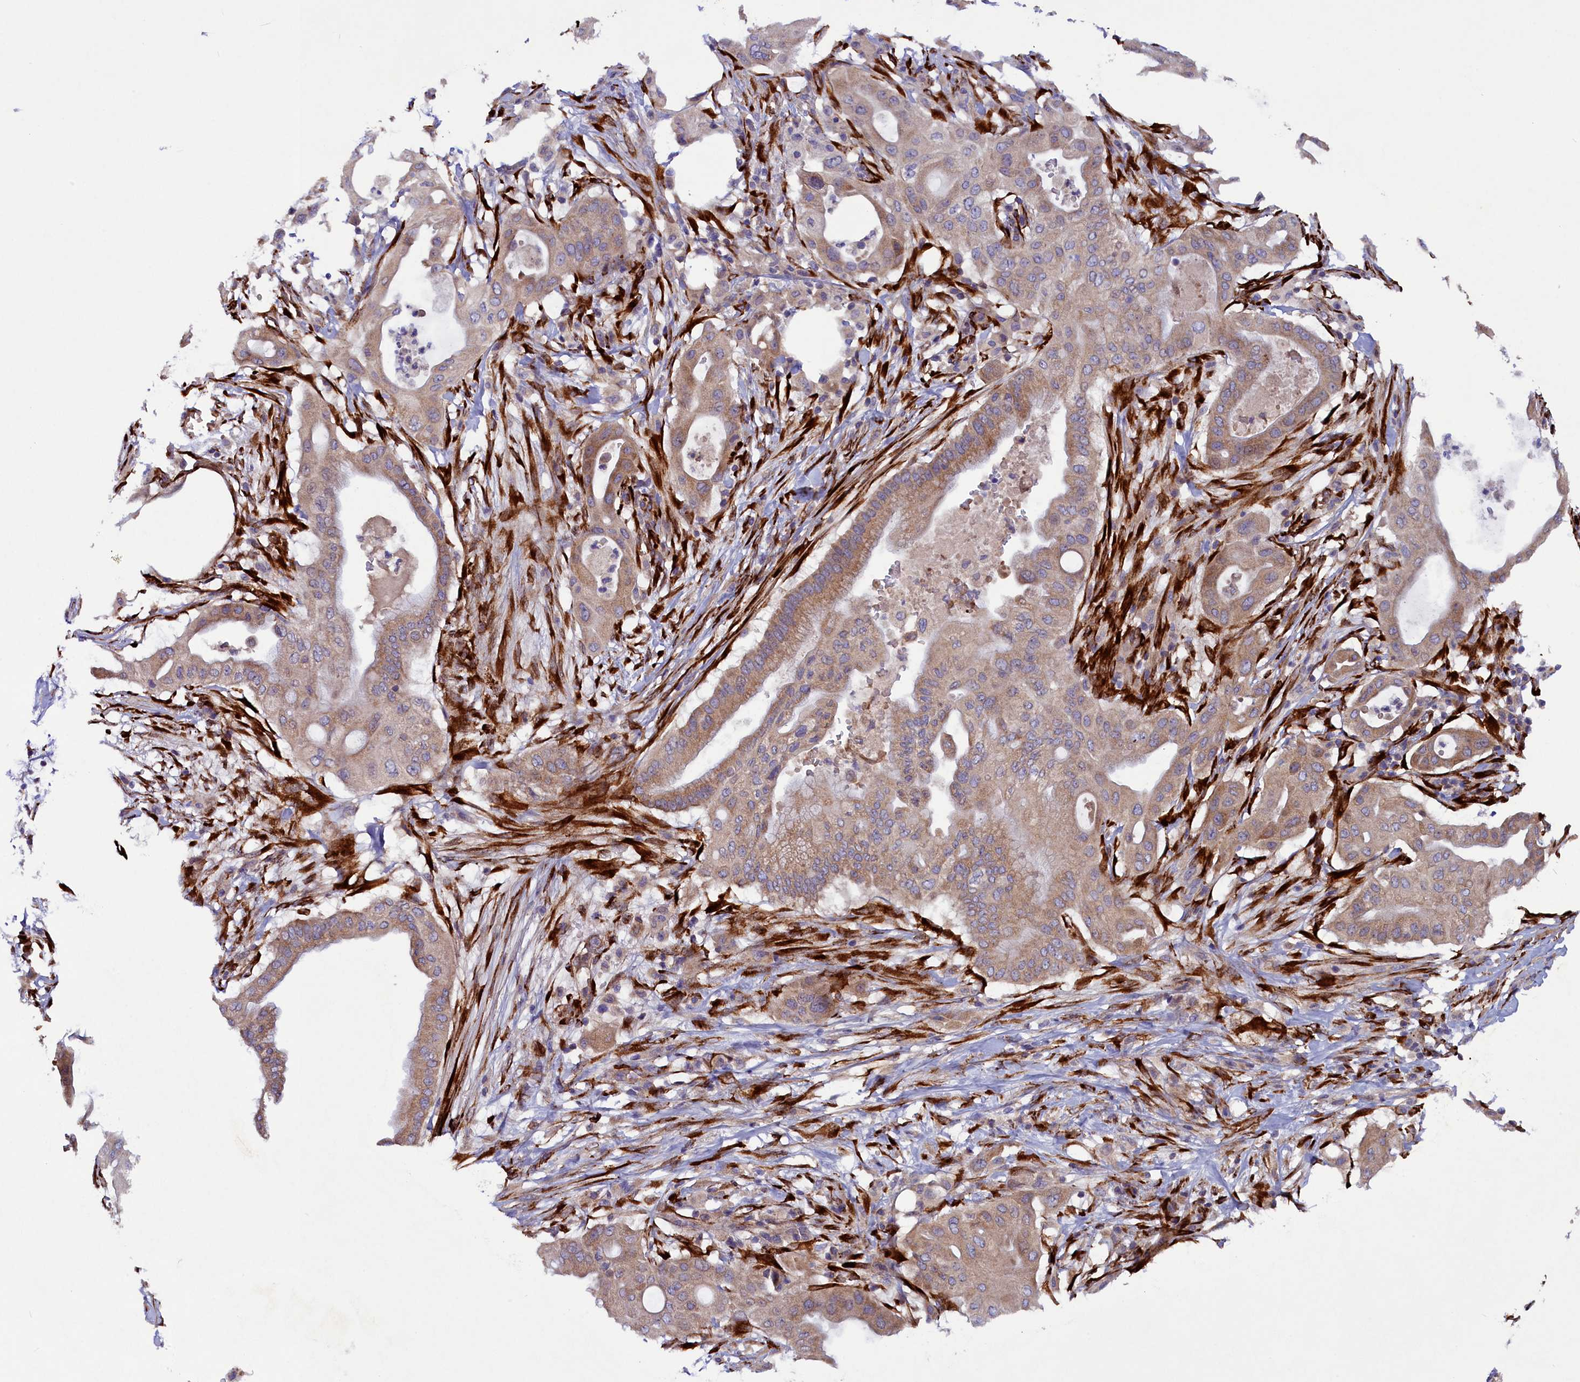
{"staining": {"intensity": "moderate", "quantity": ">75%", "location": "cytoplasmic/membranous"}, "tissue": "pancreatic cancer", "cell_type": "Tumor cells", "image_type": "cancer", "snomed": [{"axis": "morphology", "description": "Adenocarcinoma, NOS"}, {"axis": "topography", "description": "Pancreas"}], "caption": "A micrograph showing moderate cytoplasmic/membranous staining in about >75% of tumor cells in adenocarcinoma (pancreatic), as visualized by brown immunohistochemical staining.", "gene": "ARRDC4", "patient": {"sex": "male", "age": 68}}